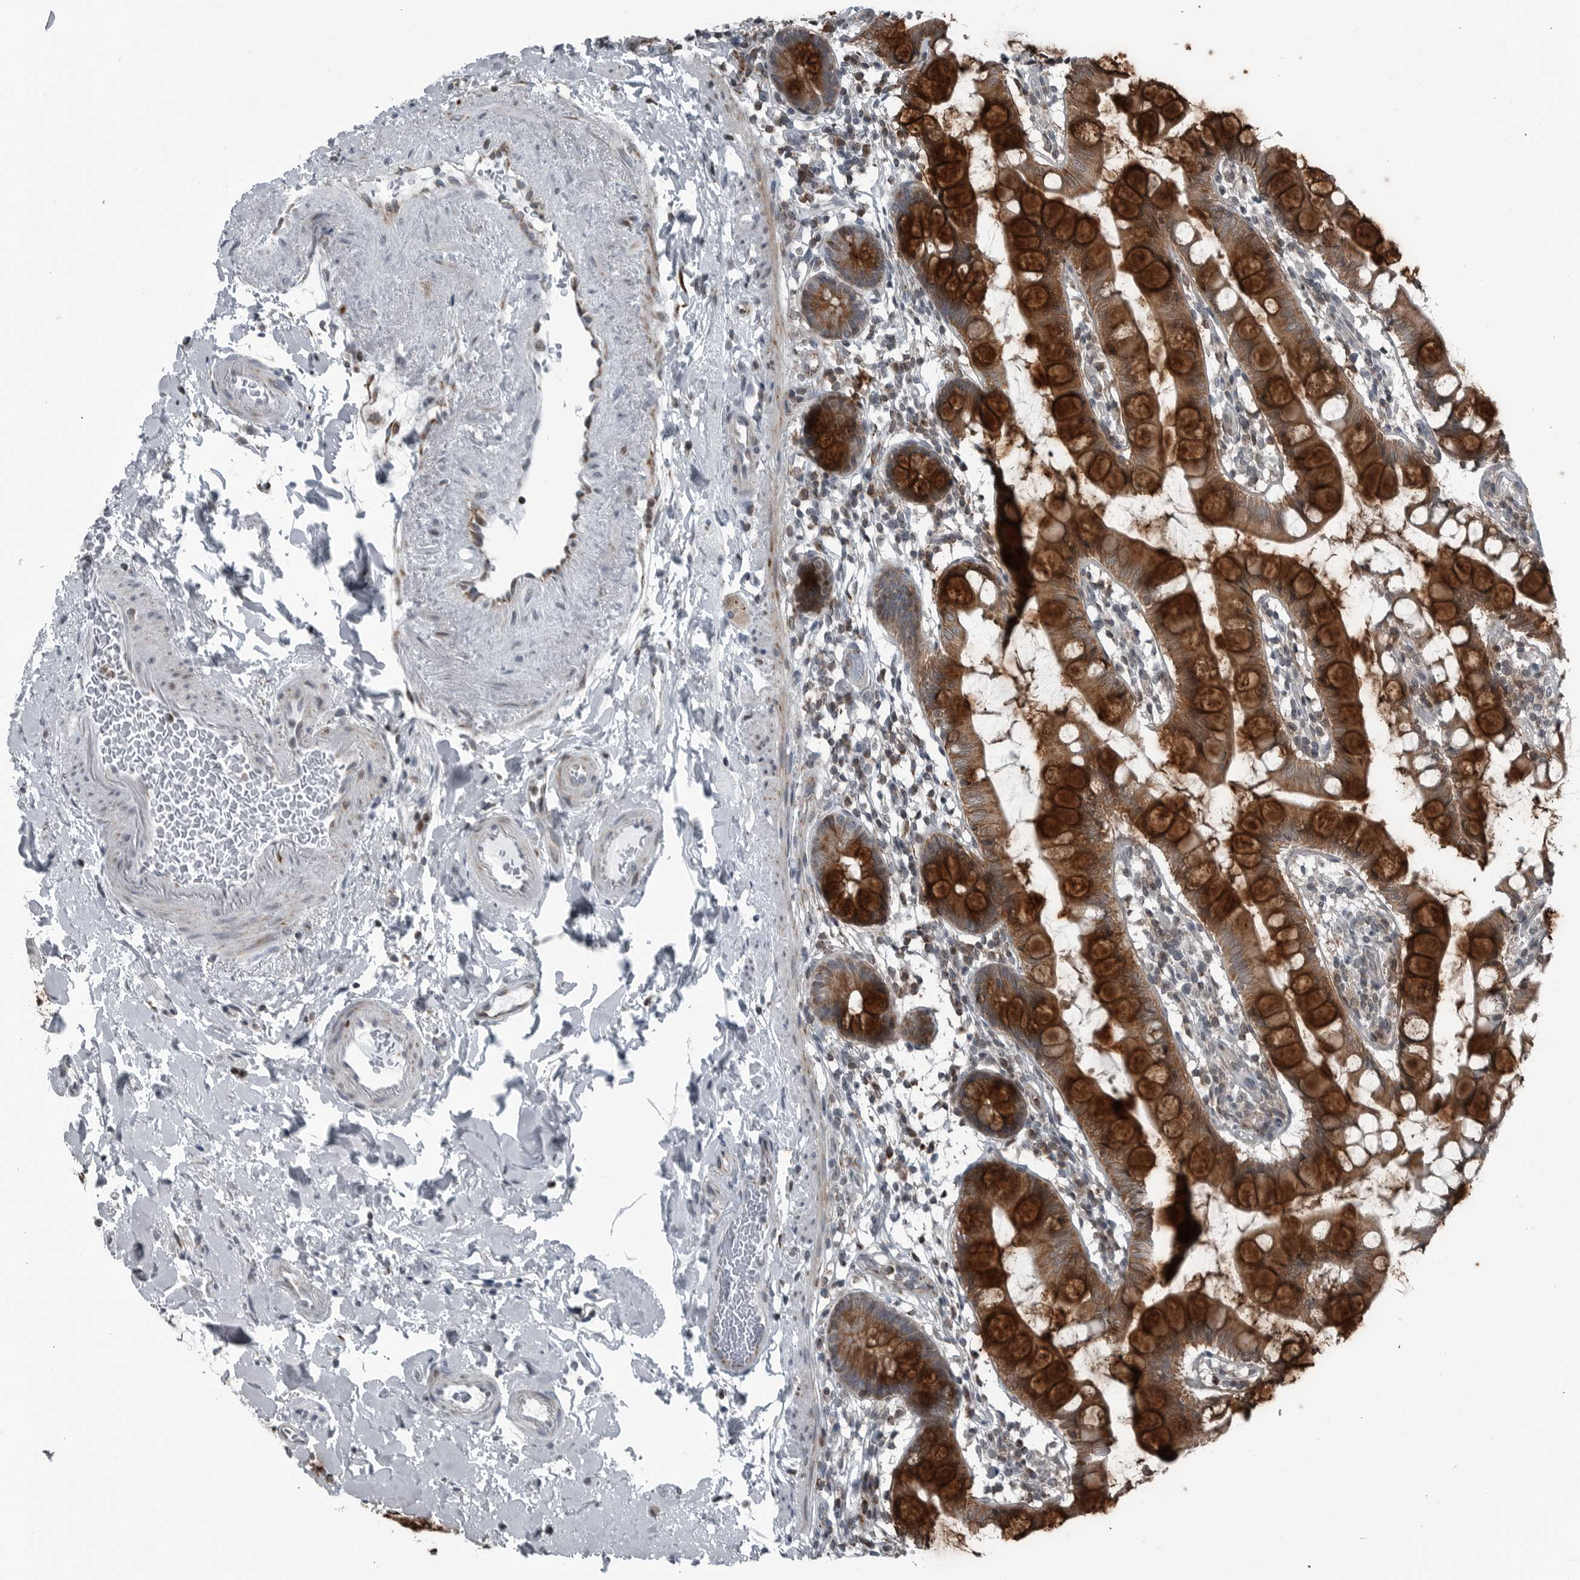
{"staining": {"intensity": "strong", "quantity": ">75%", "location": "cytoplasmic/membranous"}, "tissue": "small intestine", "cell_type": "Glandular cells", "image_type": "normal", "snomed": [{"axis": "morphology", "description": "Normal tissue, NOS"}, {"axis": "topography", "description": "Small intestine"}], "caption": "An IHC histopathology image of benign tissue is shown. Protein staining in brown highlights strong cytoplasmic/membranous positivity in small intestine within glandular cells.", "gene": "GAK", "patient": {"sex": "female", "age": 84}}